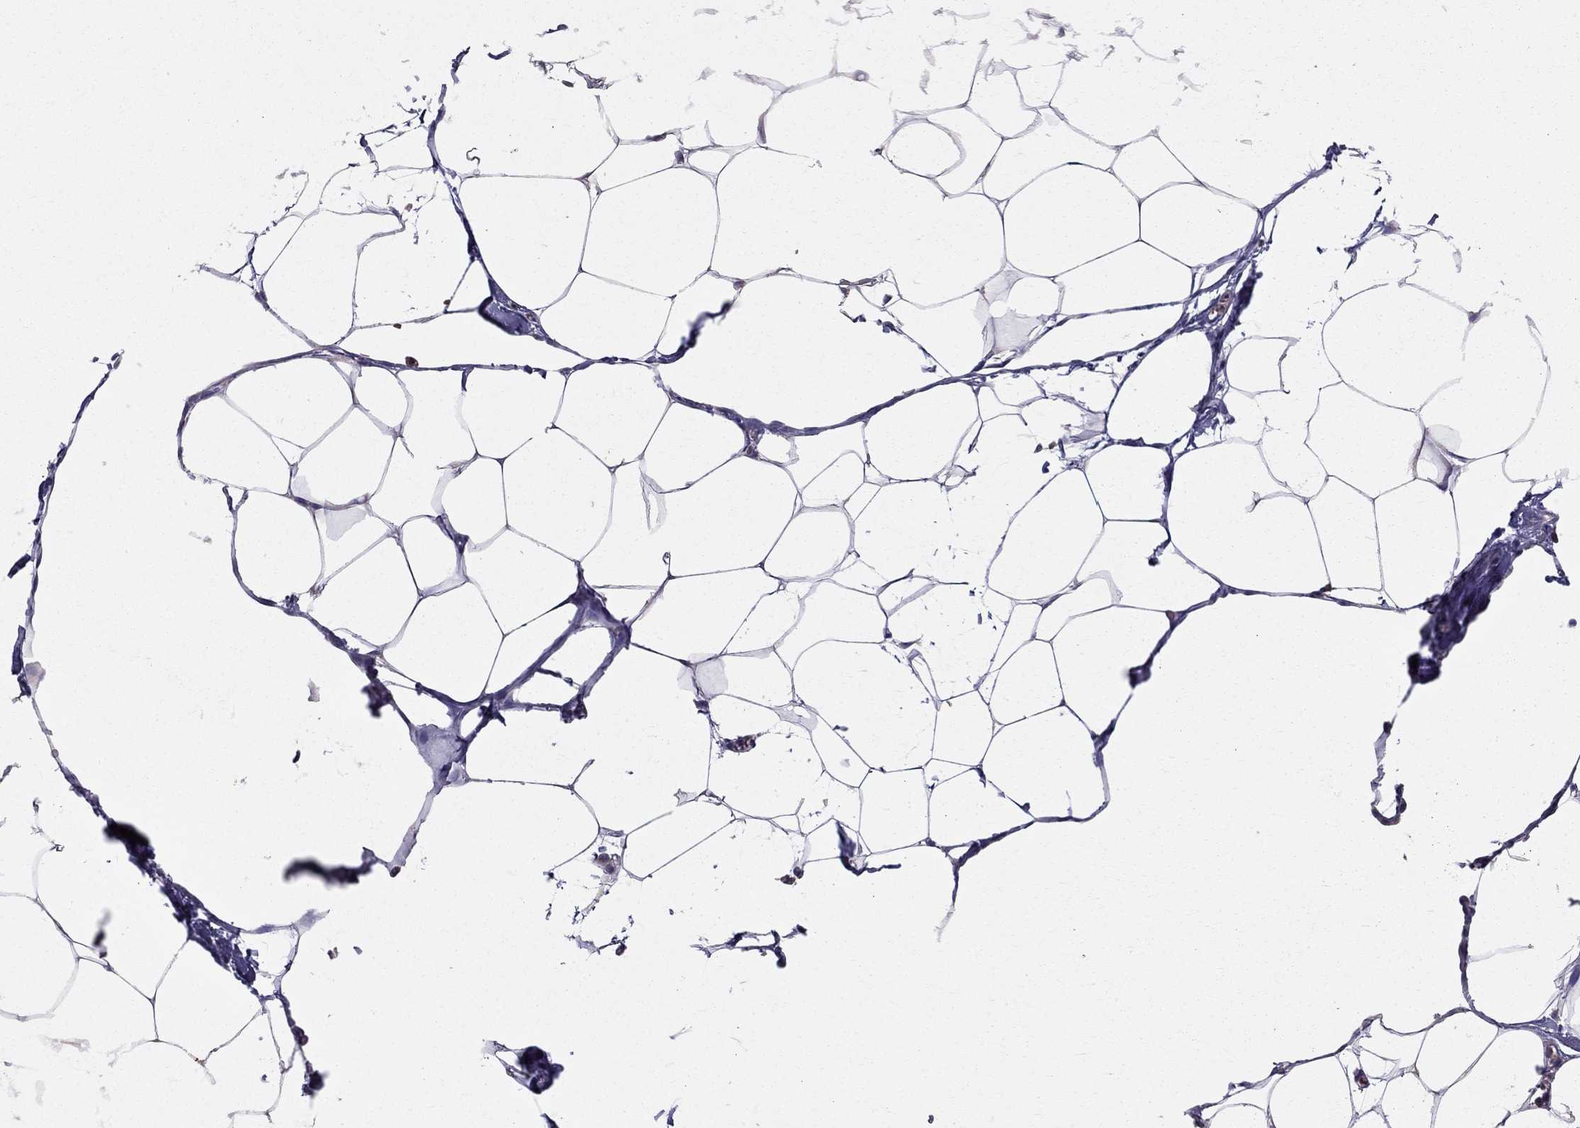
{"staining": {"intensity": "negative", "quantity": "none", "location": "none"}, "tissue": "adipose tissue", "cell_type": "Adipocytes", "image_type": "normal", "snomed": [{"axis": "morphology", "description": "Normal tissue, NOS"}, {"axis": "topography", "description": "Adipose tissue"}], "caption": "Immunohistochemistry (IHC) micrograph of benign adipose tissue: human adipose tissue stained with DAB (3,3'-diaminobenzidine) shows no significant protein staining in adipocytes. (DAB (3,3'-diaminobenzidine) immunohistochemistry with hematoxylin counter stain).", "gene": "PIK3CG", "patient": {"sex": "male", "age": 57}}